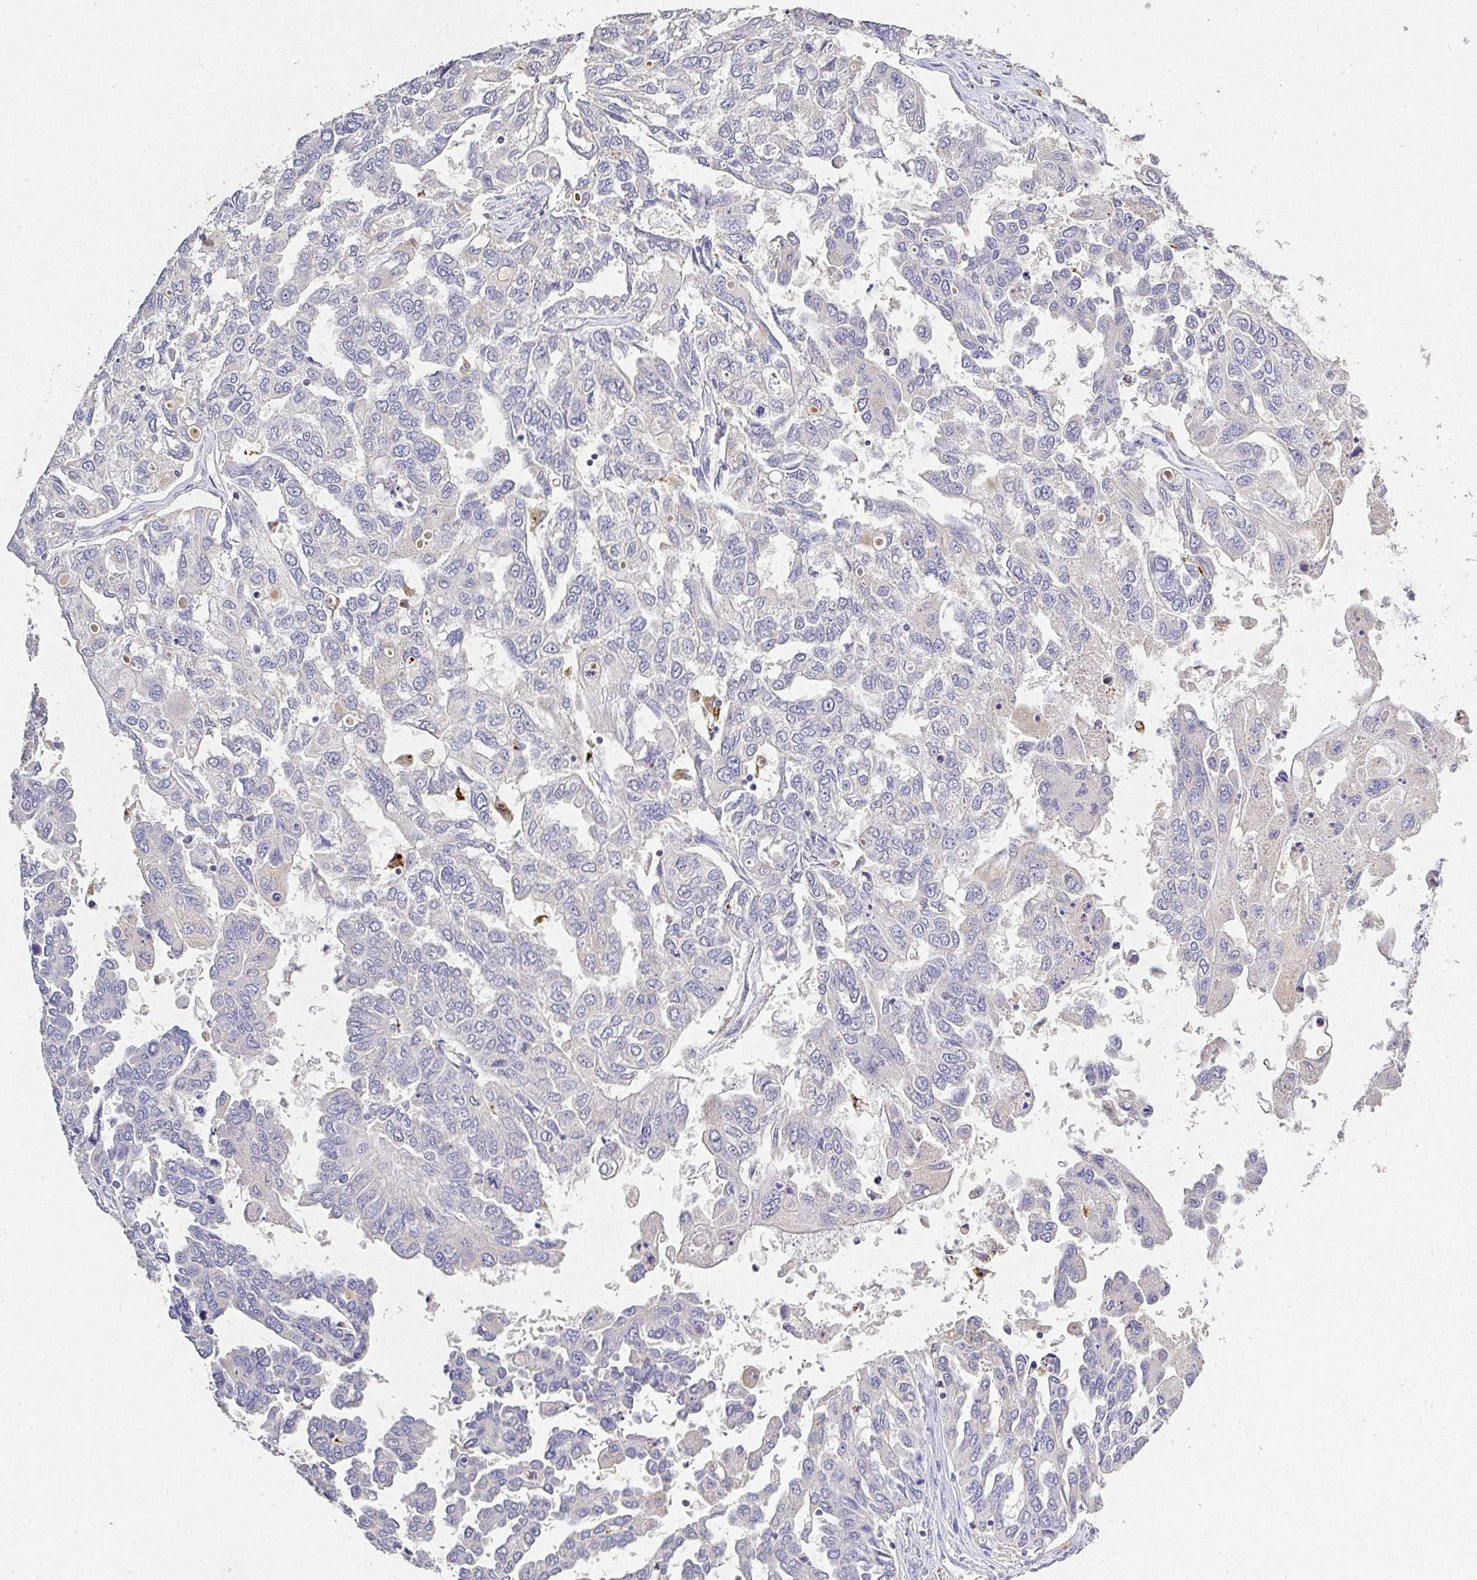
{"staining": {"intensity": "negative", "quantity": "none", "location": "none"}, "tissue": "ovarian cancer", "cell_type": "Tumor cells", "image_type": "cancer", "snomed": [{"axis": "morphology", "description": "Cystadenocarcinoma, serous, NOS"}, {"axis": "topography", "description": "Ovary"}], "caption": "Micrograph shows no protein positivity in tumor cells of ovarian cancer (serous cystadenocarcinoma) tissue.", "gene": "RPS2", "patient": {"sex": "female", "age": 53}}